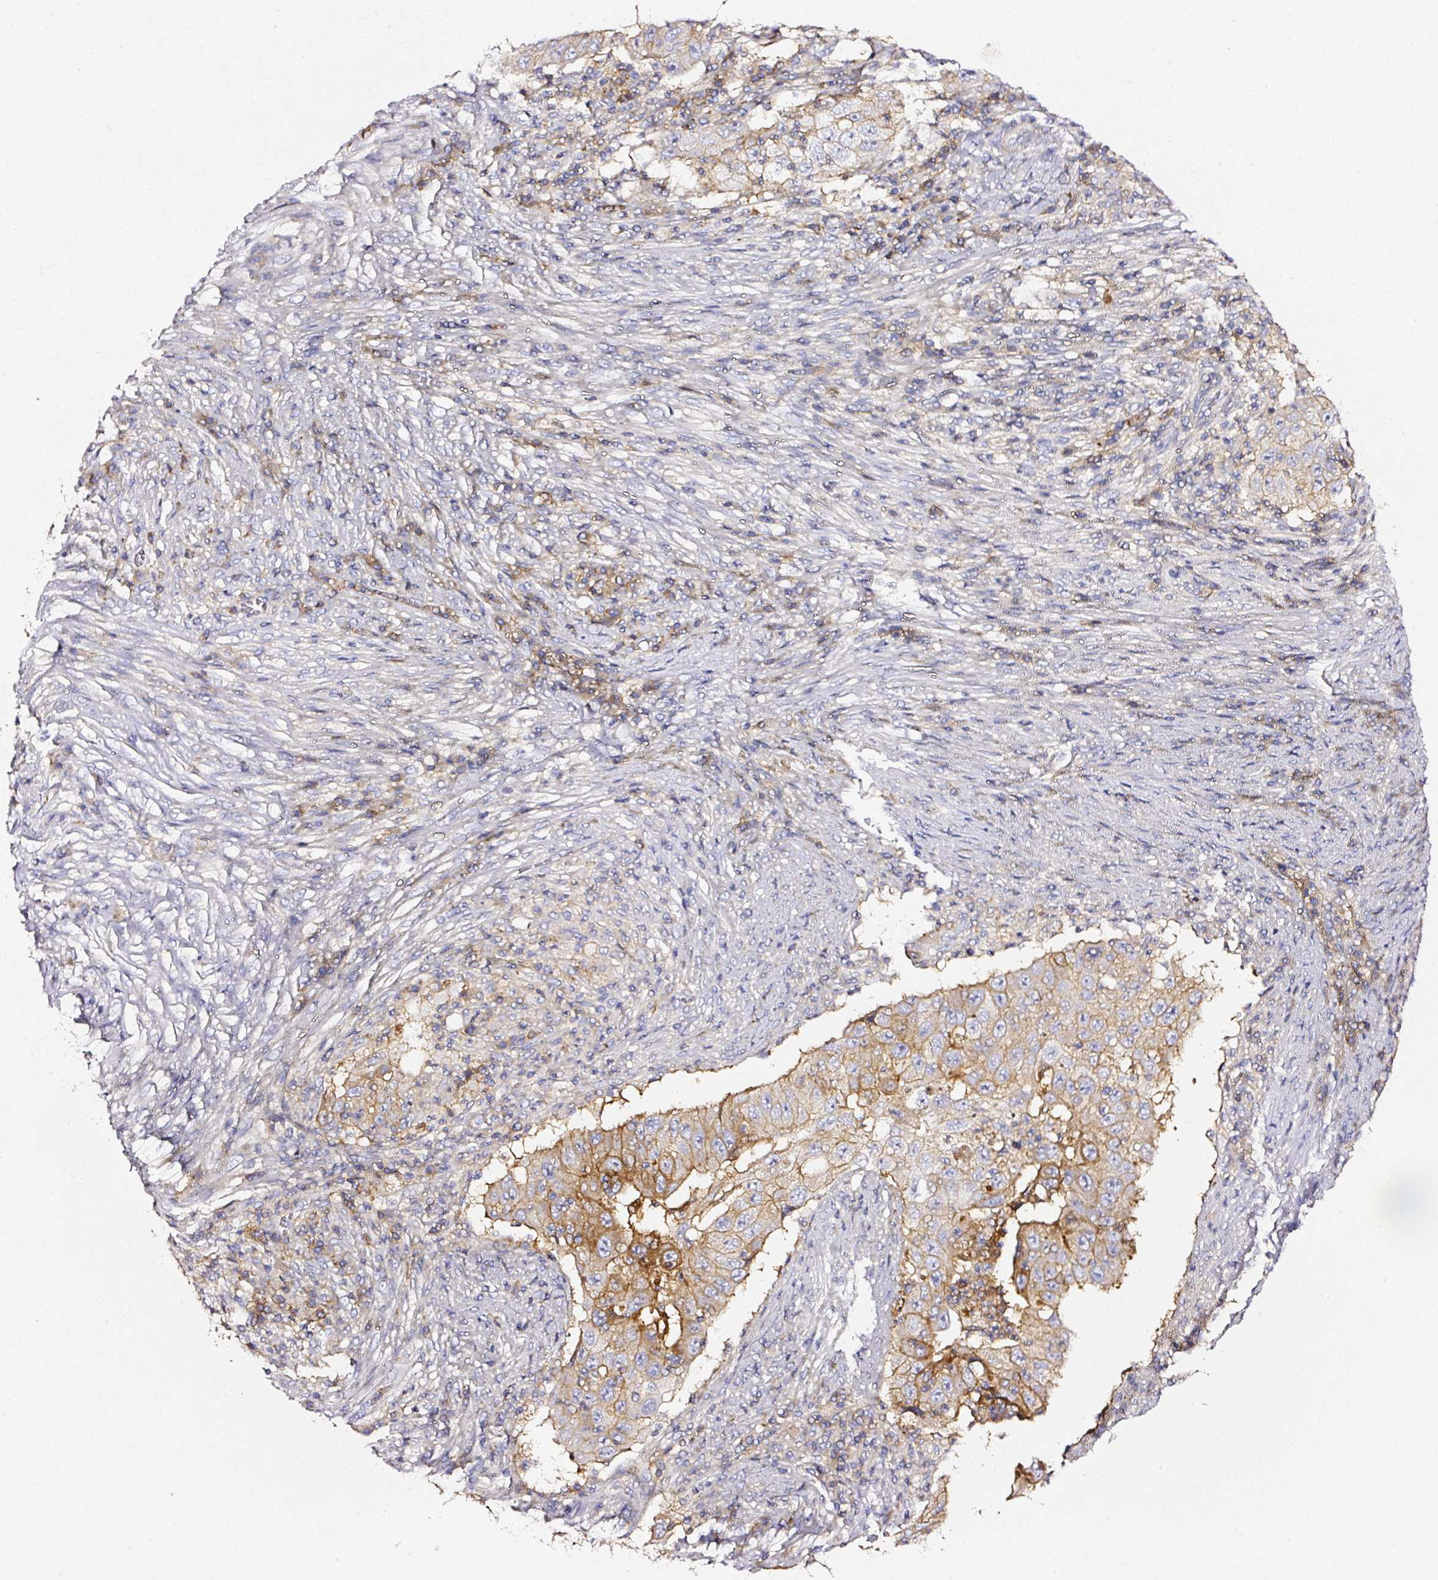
{"staining": {"intensity": "moderate", "quantity": "25%-75%", "location": "cytoplasmic/membranous"}, "tissue": "lung cancer", "cell_type": "Tumor cells", "image_type": "cancer", "snomed": [{"axis": "morphology", "description": "Squamous cell carcinoma, NOS"}, {"axis": "topography", "description": "Lung"}], "caption": "Moderate cytoplasmic/membranous staining for a protein is seen in approximately 25%-75% of tumor cells of lung cancer (squamous cell carcinoma) using immunohistochemistry (IHC).", "gene": "CD47", "patient": {"sex": "male", "age": 64}}